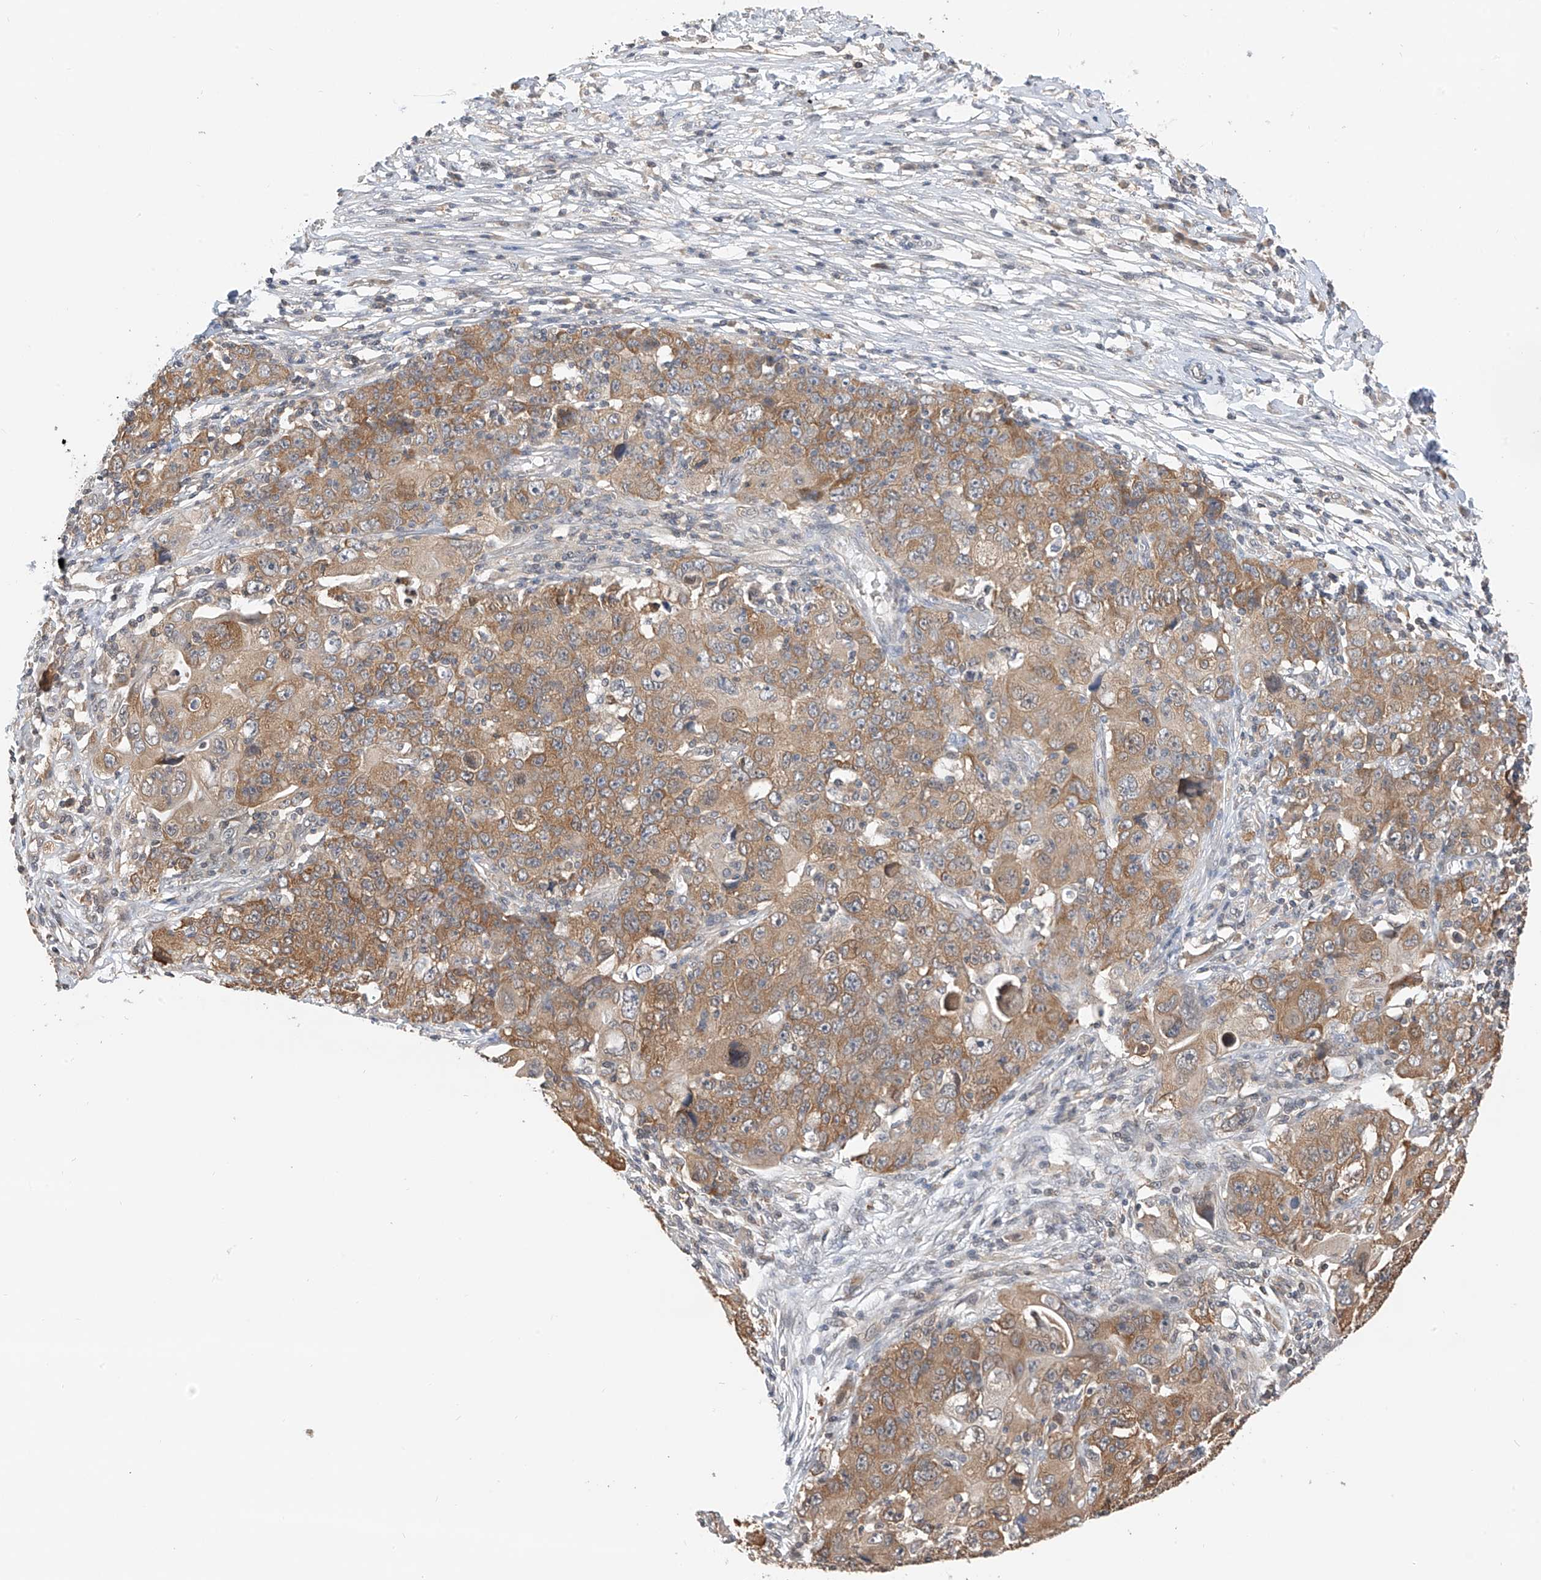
{"staining": {"intensity": "moderate", "quantity": ">75%", "location": "cytoplasmic/membranous"}, "tissue": "ovarian cancer", "cell_type": "Tumor cells", "image_type": "cancer", "snomed": [{"axis": "morphology", "description": "Carcinoma, endometroid"}, {"axis": "topography", "description": "Ovary"}], "caption": "IHC of human ovarian cancer (endometroid carcinoma) demonstrates medium levels of moderate cytoplasmic/membranous staining in about >75% of tumor cells.", "gene": "PPA2", "patient": {"sex": "female", "age": 42}}